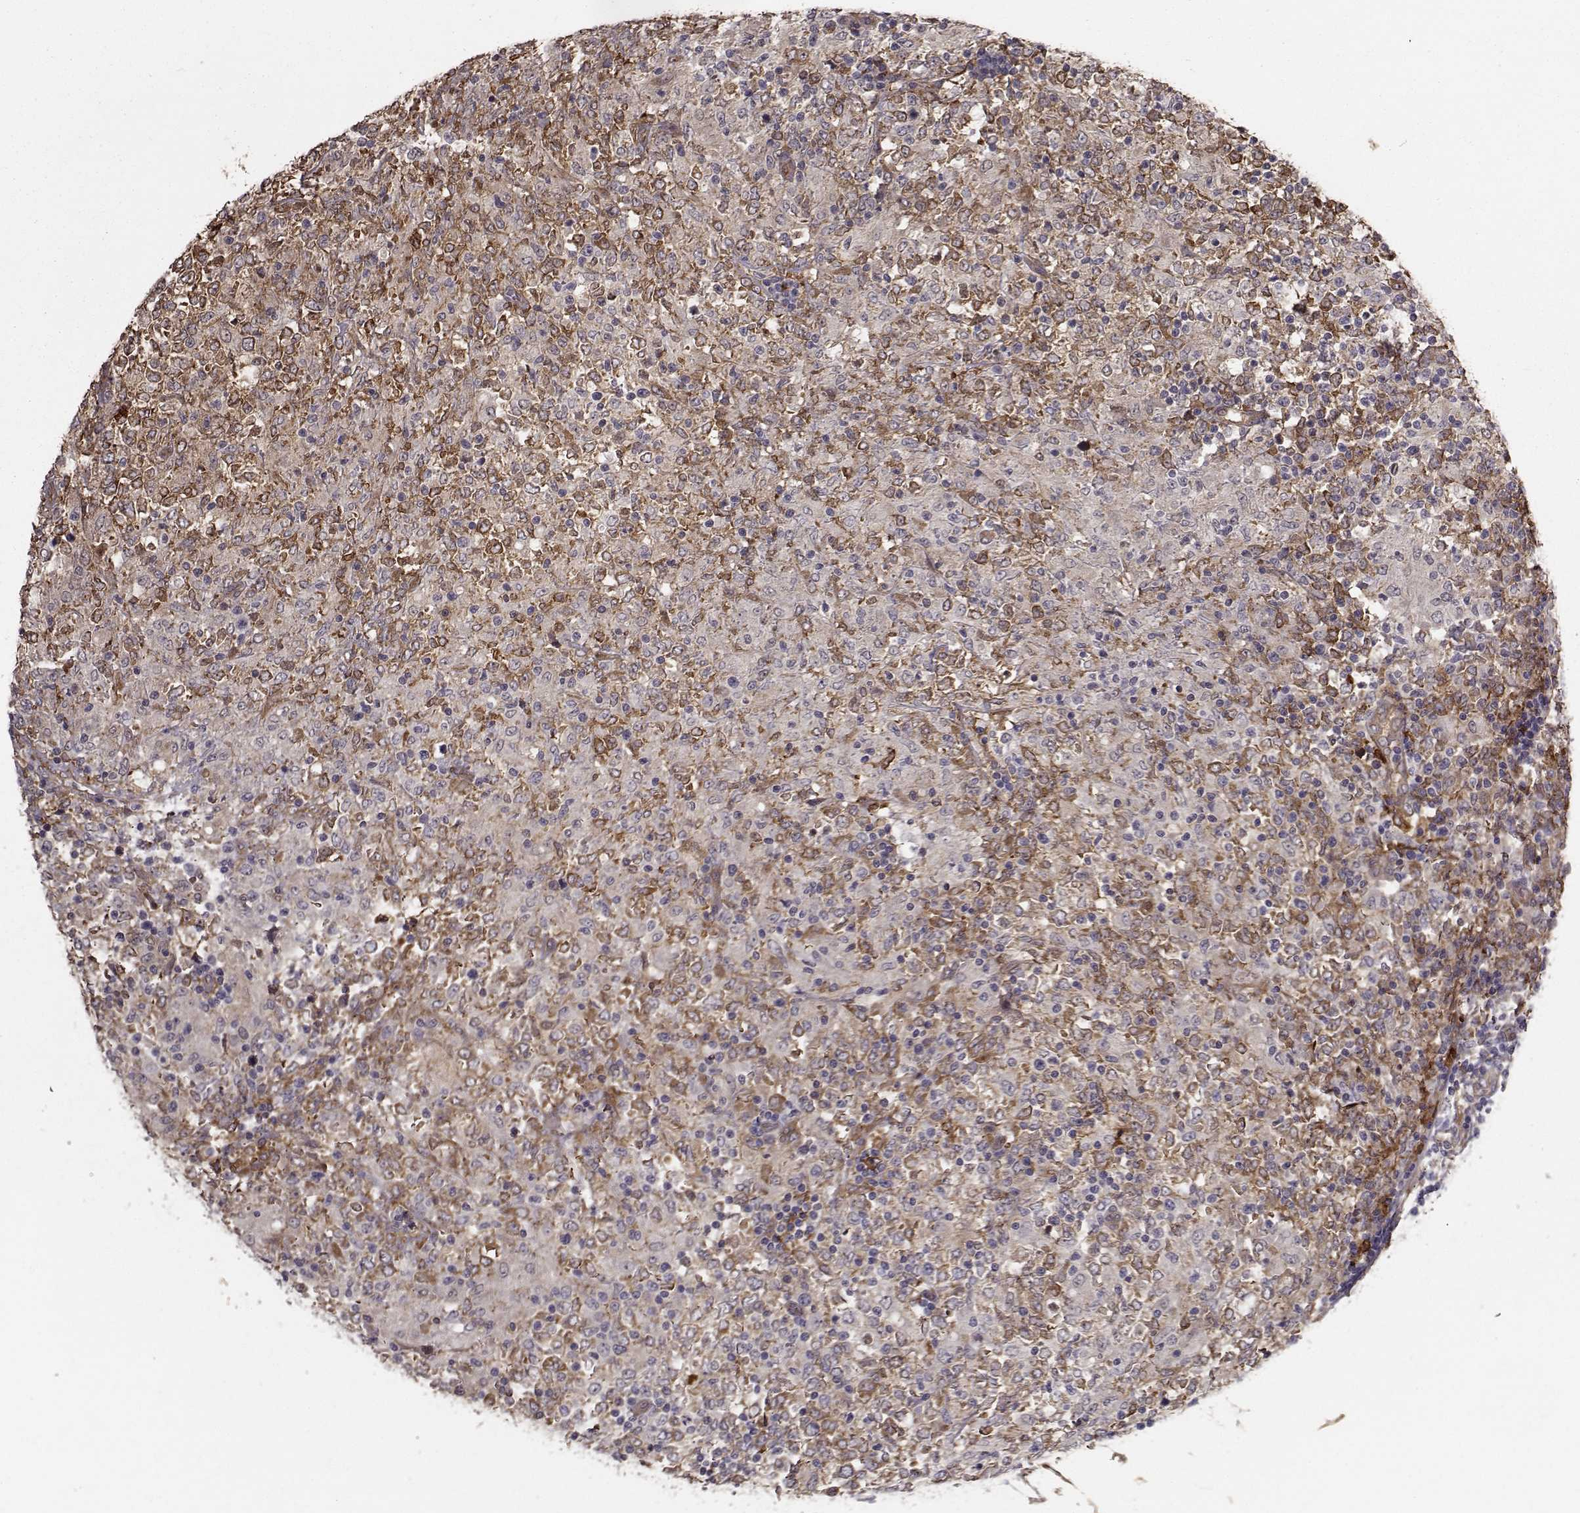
{"staining": {"intensity": "weak", "quantity": ">75%", "location": "cytoplasmic/membranous"}, "tissue": "lymphoma", "cell_type": "Tumor cells", "image_type": "cancer", "snomed": [{"axis": "morphology", "description": "Malignant lymphoma, non-Hodgkin's type, High grade"}, {"axis": "topography", "description": "Lymph node"}], "caption": "Lymphoma tissue shows weak cytoplasmic/membranous staining in approximately >75% of tumor cells", "gene": "TRIP10", "patient": {"sex": "female", "age": 84}}